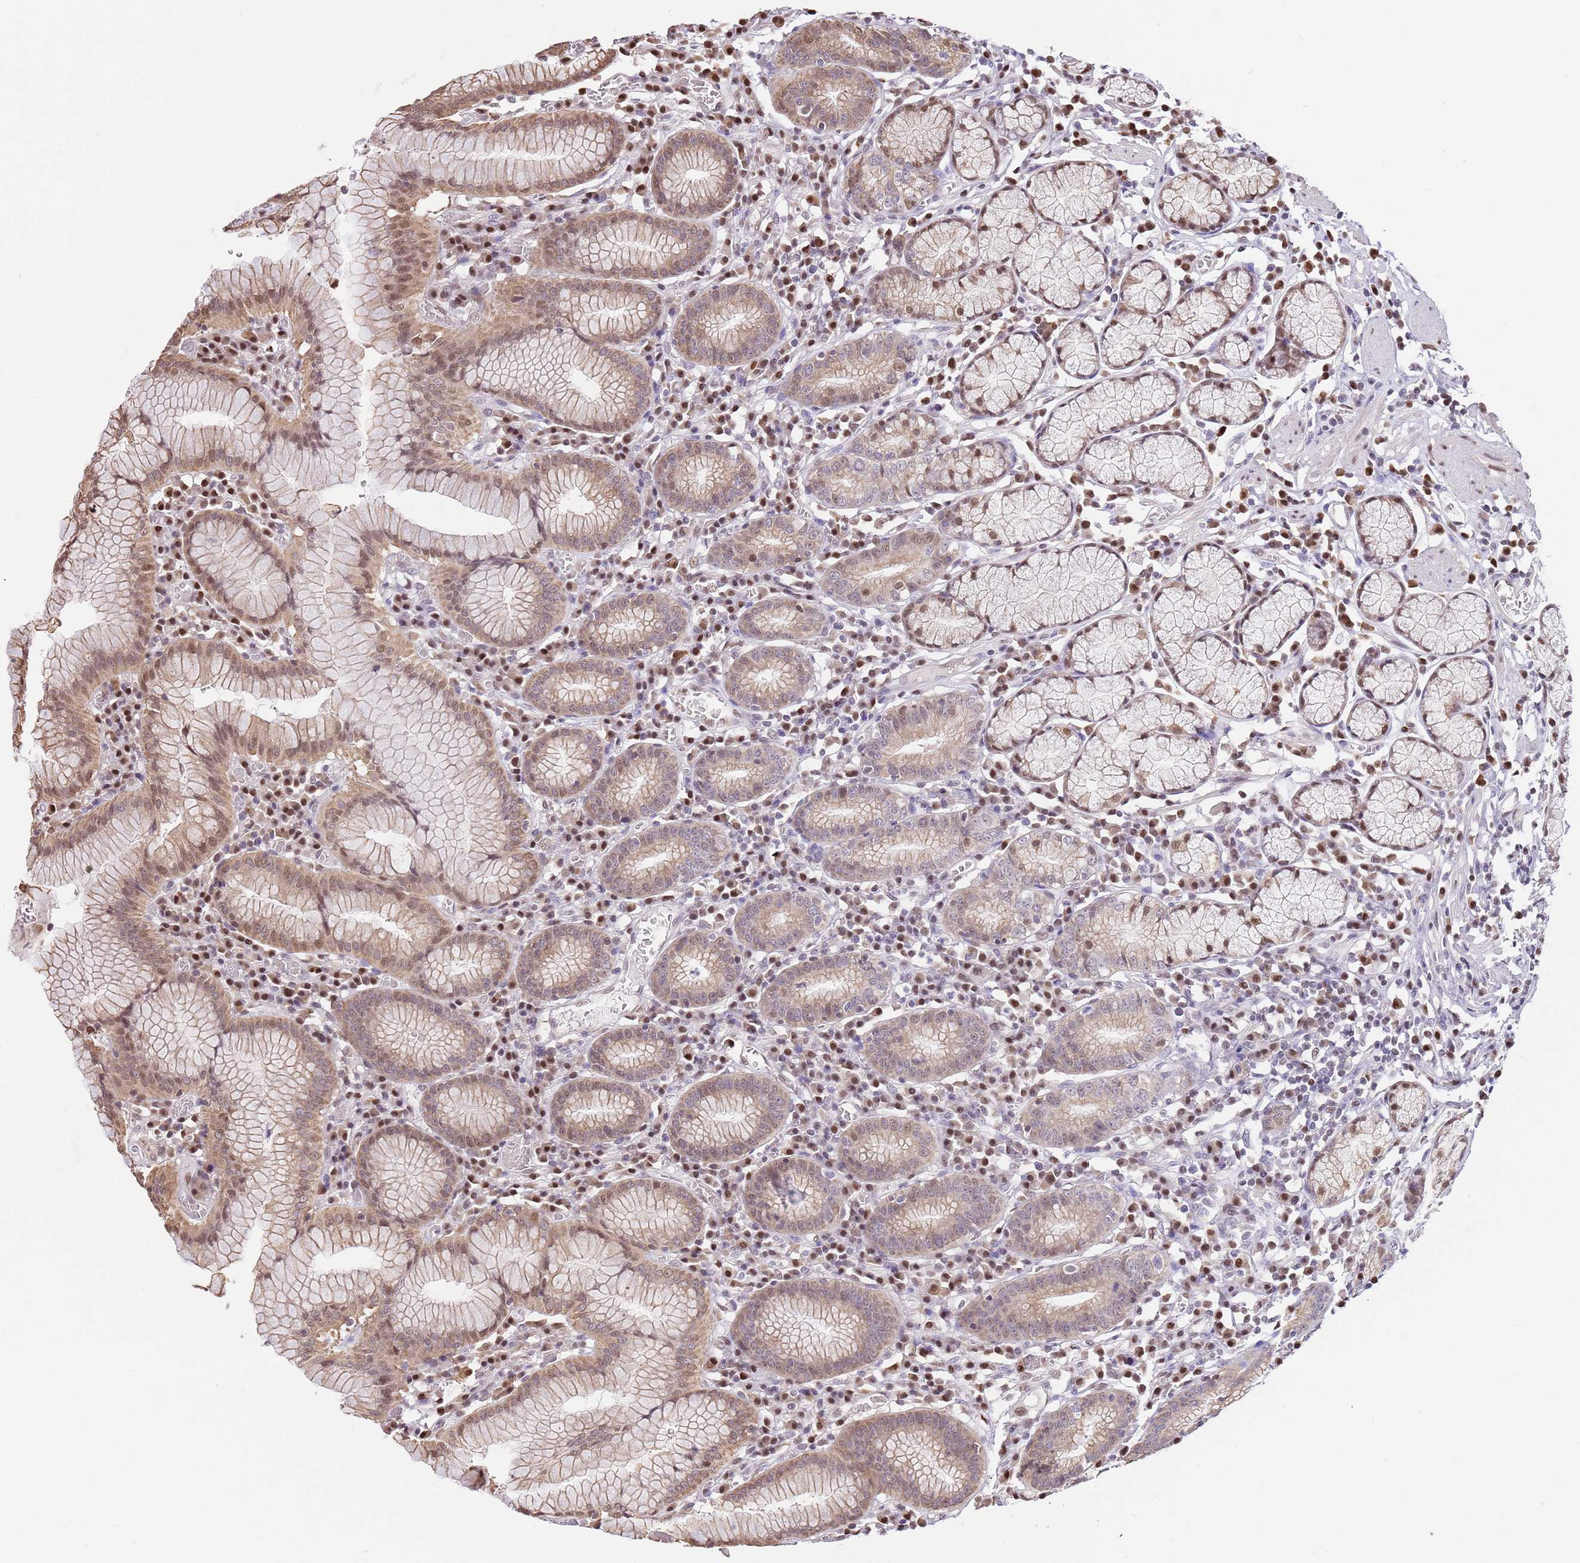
{"staining": {"intensity": "moderate", "quantity": "25%-75%", "location": "cytoplasmic/membranous,nuclear"}, "tissue": "stomach", "cell_type": "Glandular cells", "image_type": "normal", "snomed": [{"axis": "morphology", "description": "Normal tissue, NOS"}, {"axis": "topography", "description": "Stomach"}], "caption": "Protein analysis of normal stomach demonstrates moderate cytoplasmic/membranous,nuclear staining in approximately 25%-75% of glandular cells.", "gene": "RFK", "patient": {"sex": "male", "age": 55}}